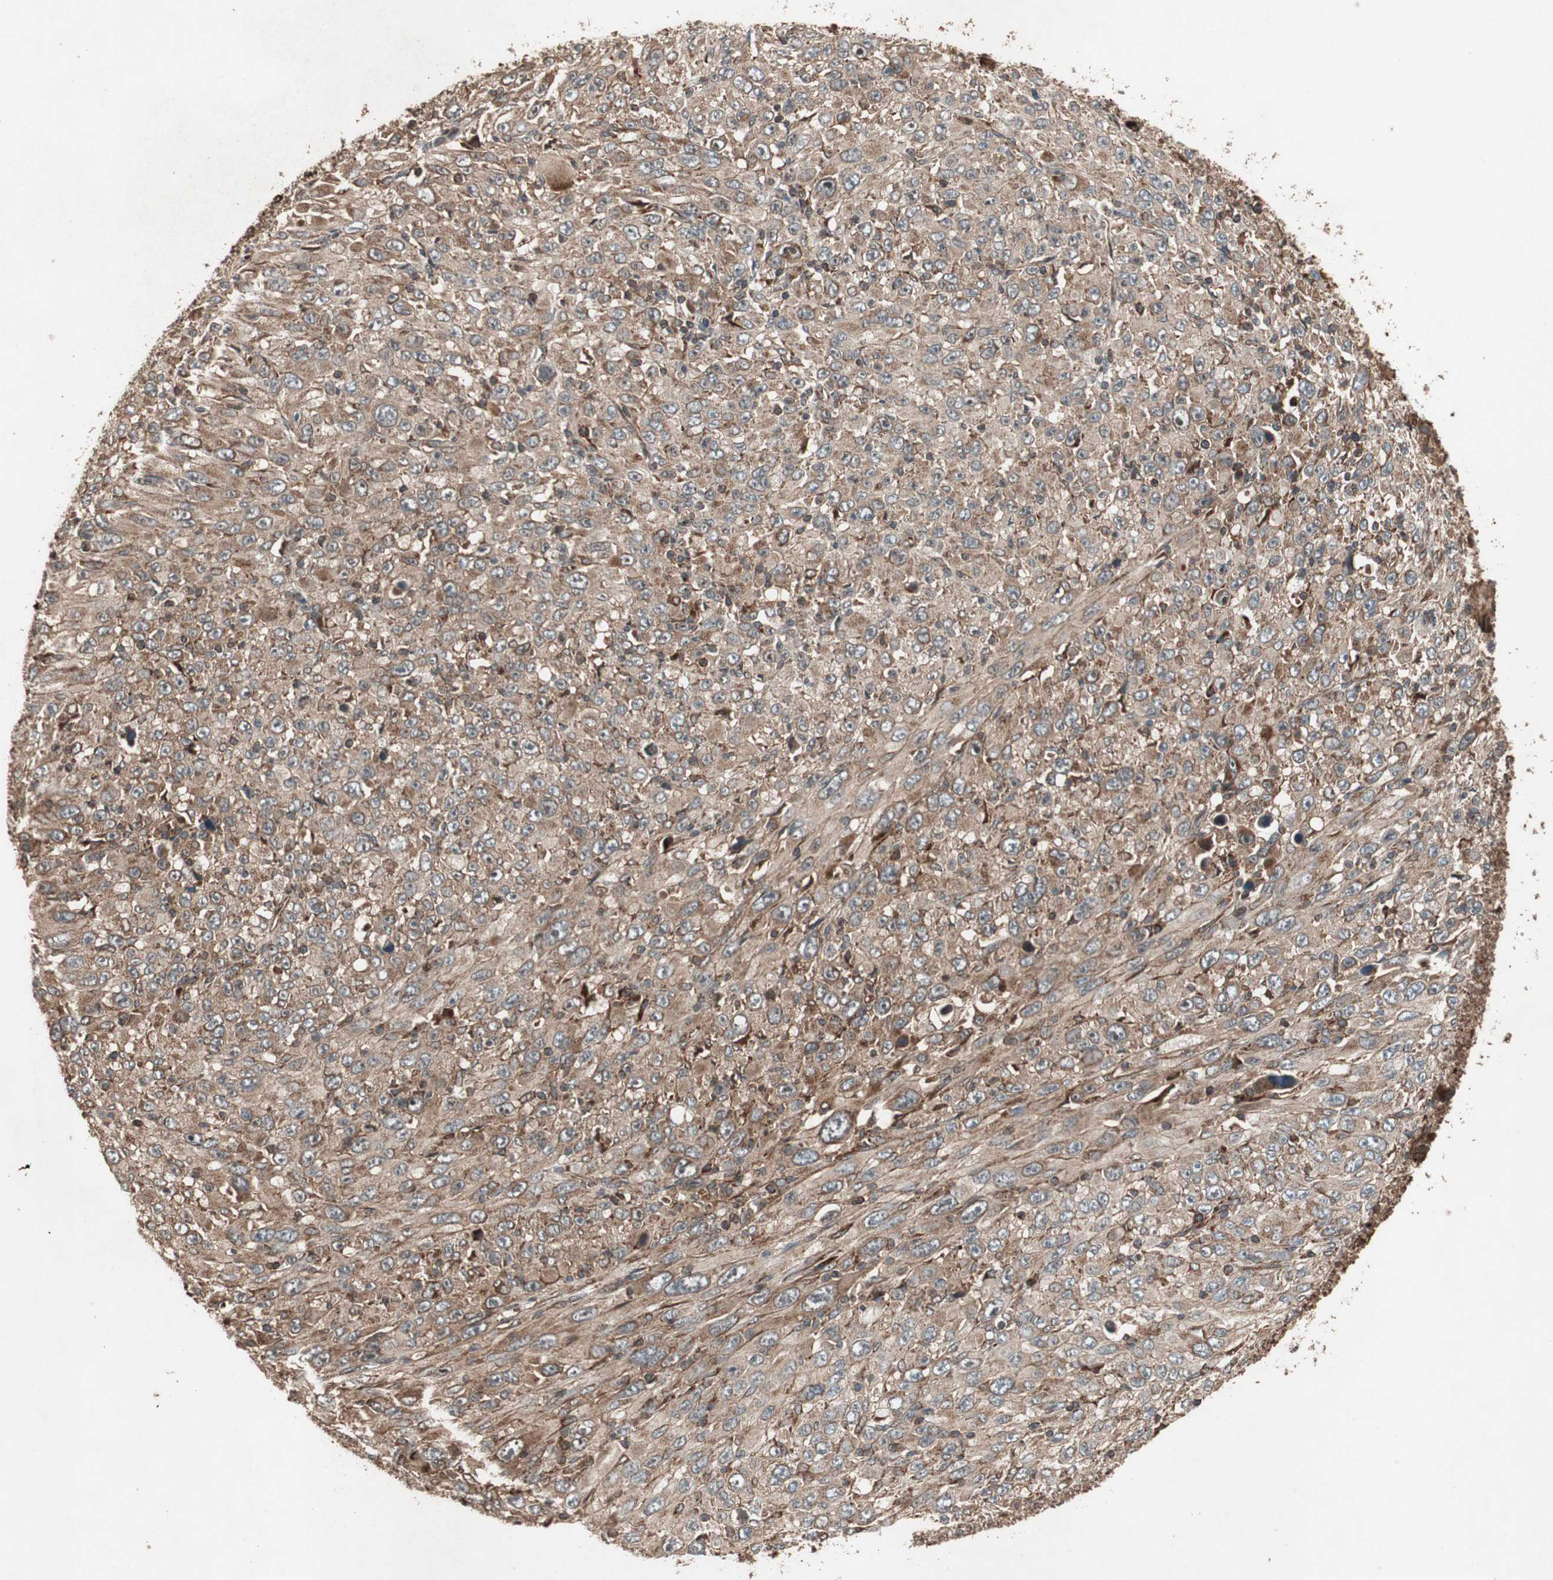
{"staining": {"intensity": "moderate", "quantity": ">75%", "location": "cytoplasmic/membranous"}, "tissue": "melanoma", "cell_type": "Tumor cells", "image_type": "cancer", "snomed": [{"axis": "morphology", "description": "Malignant melanoma, Metastatic site"}, {"axis": "topography", "description": "Skin"}], "caption": "Immunohistochemistry (IHC) (DAB (3,3'-diaminobenzidine)) staining of malignant melanoma (metastatic site) exhibits moderate cytoplasmic/membranous protein positivity in approximately >75% of tumor cells.", "gene": "RAB1A", "patient": {"sex": "female", "age": 56}}